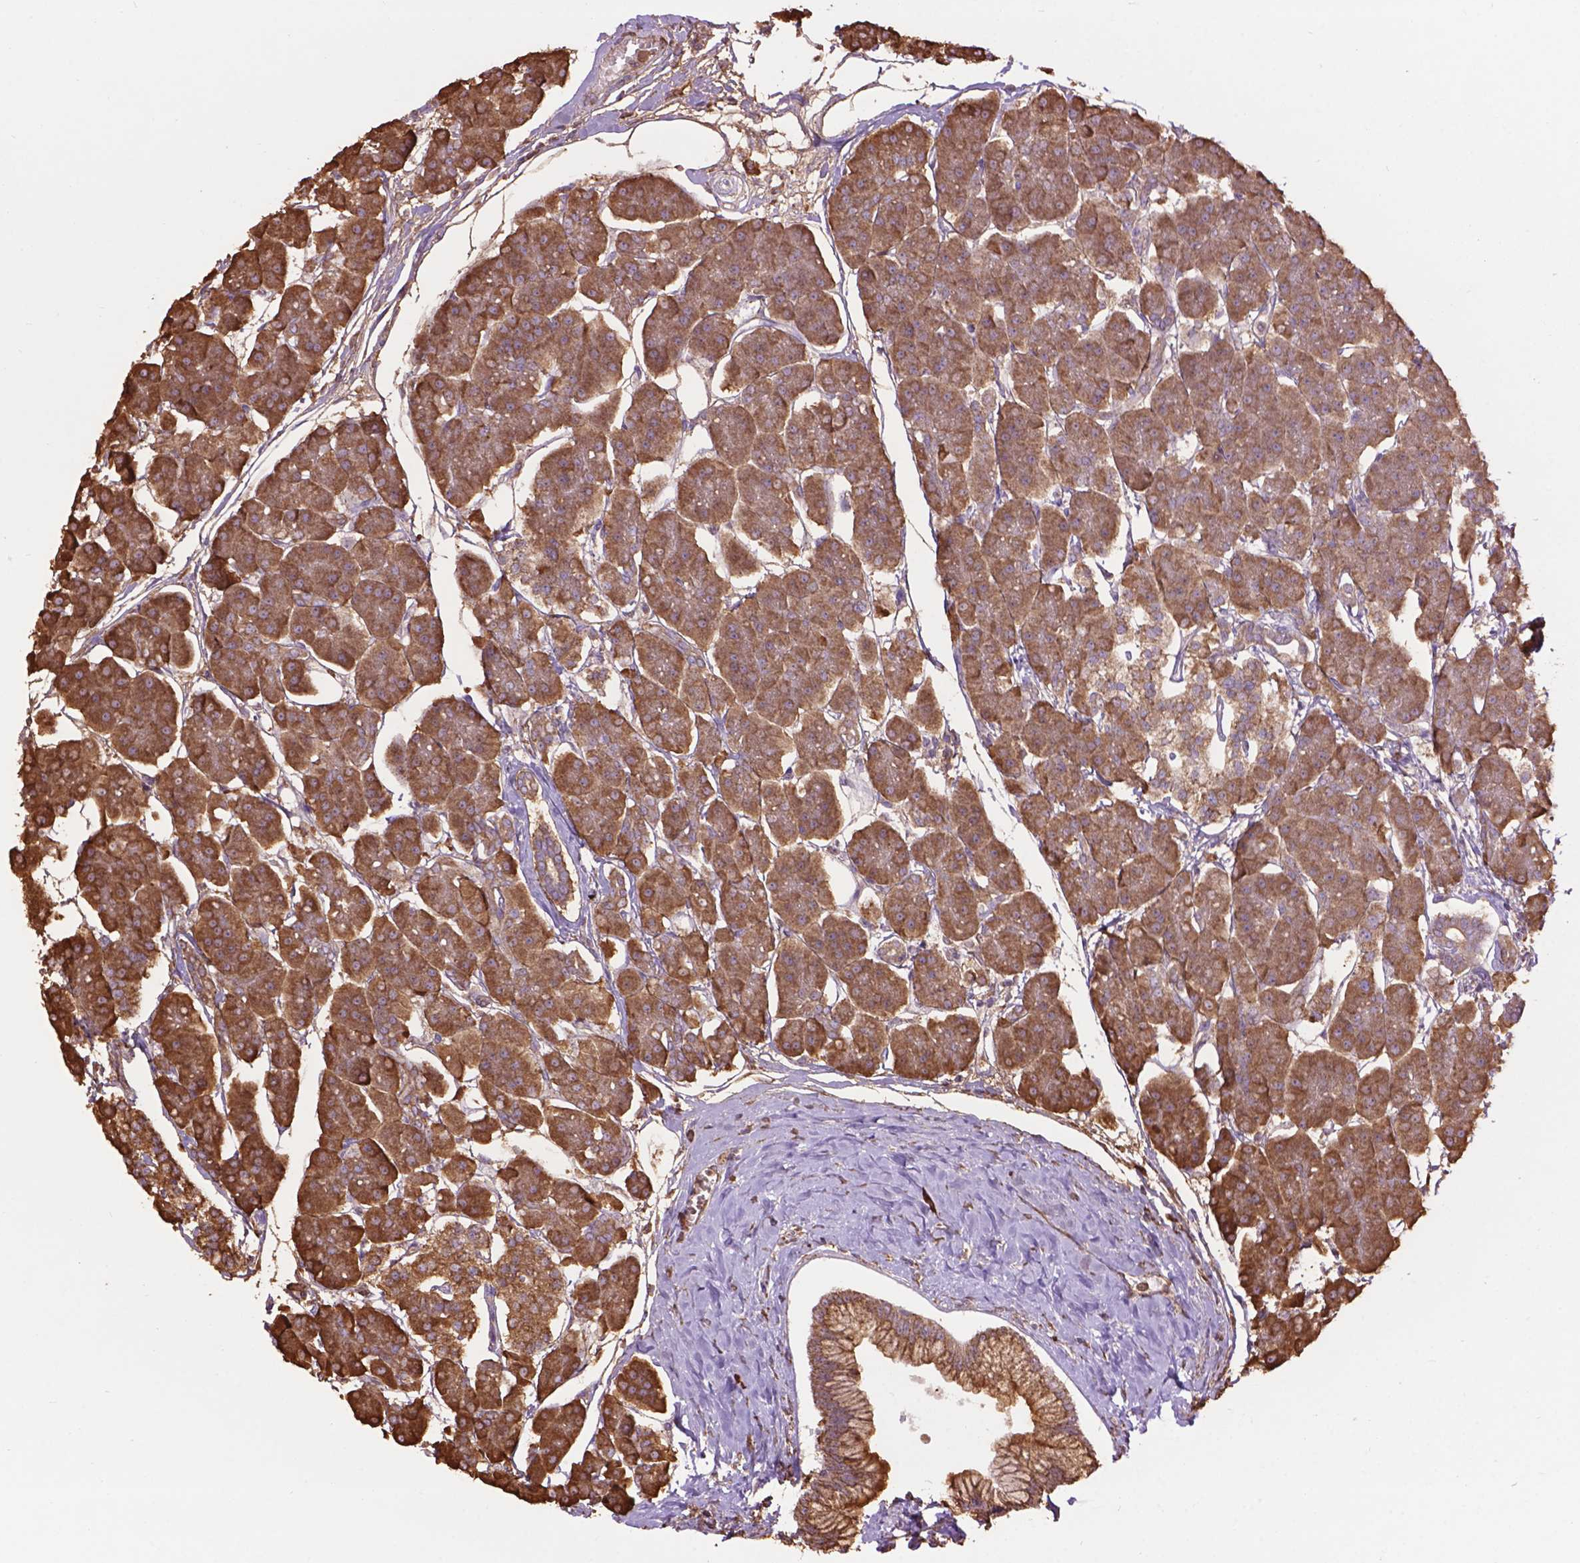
{"staining": {"intensity": "moderate", "quantity": ">75%", "location": "cytoplasmic/membranous"}, "tissue": "pancreas", "cell_type": "Exocrine glandular cells", "image_type": "normal", "snomed": [{"axis": "morphology", "description": "Normal tissue, NOS"}, {"axis": "topography", "description": "Adipose tissue"}, {"axis": "topography", "description": "Pancreas"}, {"axis": "topography", "description": "Peripheral nerve tissue"}], "caption": "The micrograph exhibits staining of benign pancreas, revealing moderate cytoplasmic/membranous protein staining (brown color) within exocrine glandular cells.", "gene": "PPP2R5E", "patient": {"sex": "female", "age": 58}}